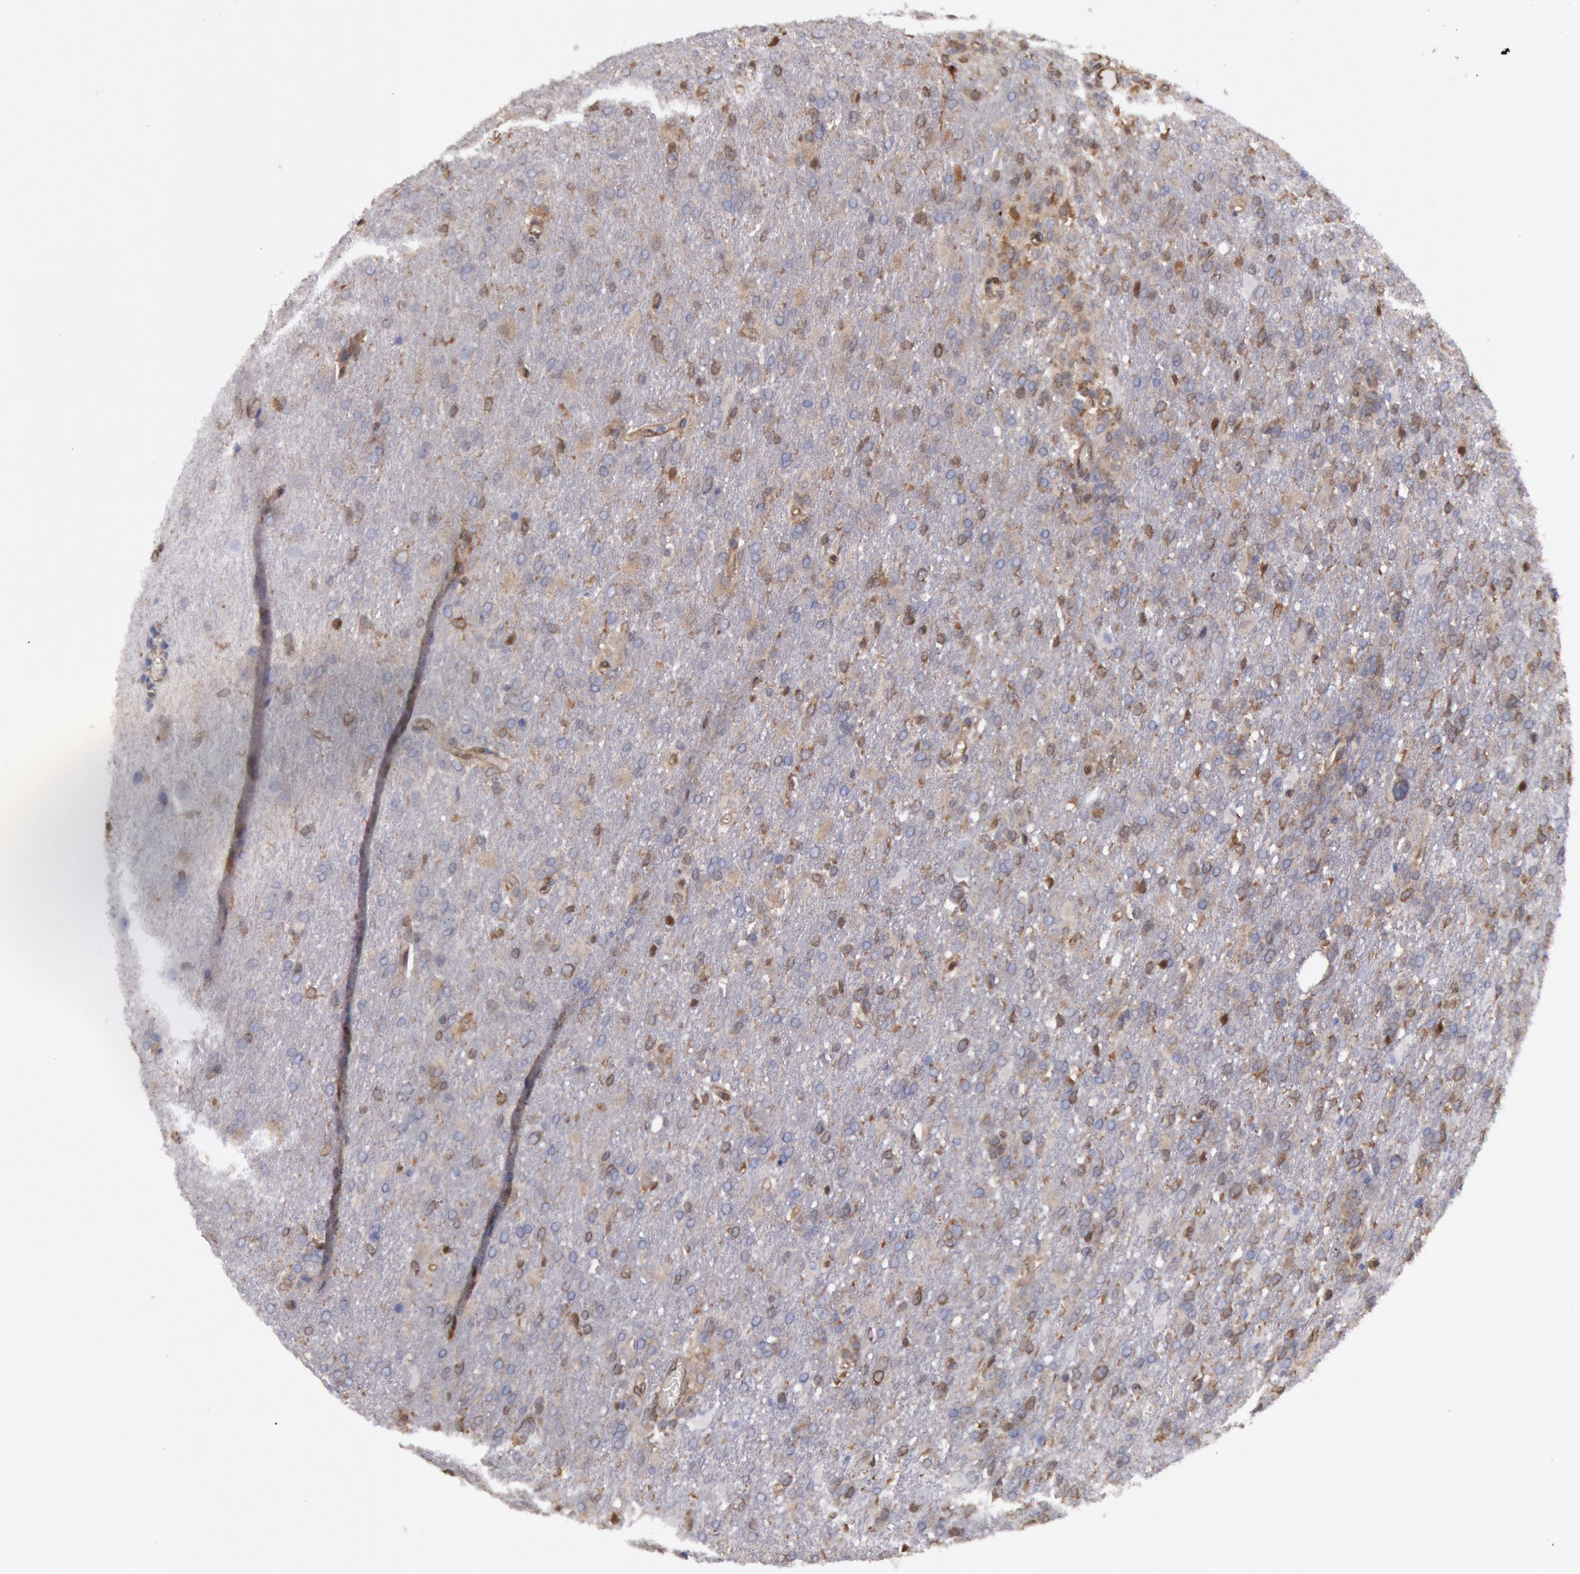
{"staining": {"intensity": "moderate", "quantity": "25%-75%", "location": "cytoplasmic/membranous"}, "tissue": "glioma", "cell_type": "Tumor cells", "image_type": "cancer", "snomed": [{"axis": "morphology", "description": "Glioma, malignant, High grade"}, {"axis": "topography", "description": "Brain"}], "caption": "The micrograph reveals immunohistochemical staining of malignant high-grade glioma. There is moderate cytoplasmic/membranous staining is appreciated in about 25%-75% of tumor cells. Nuclei are stained in blue.", "gene": "CCDC50", "patient": {"sex": "male", "age": 68}}